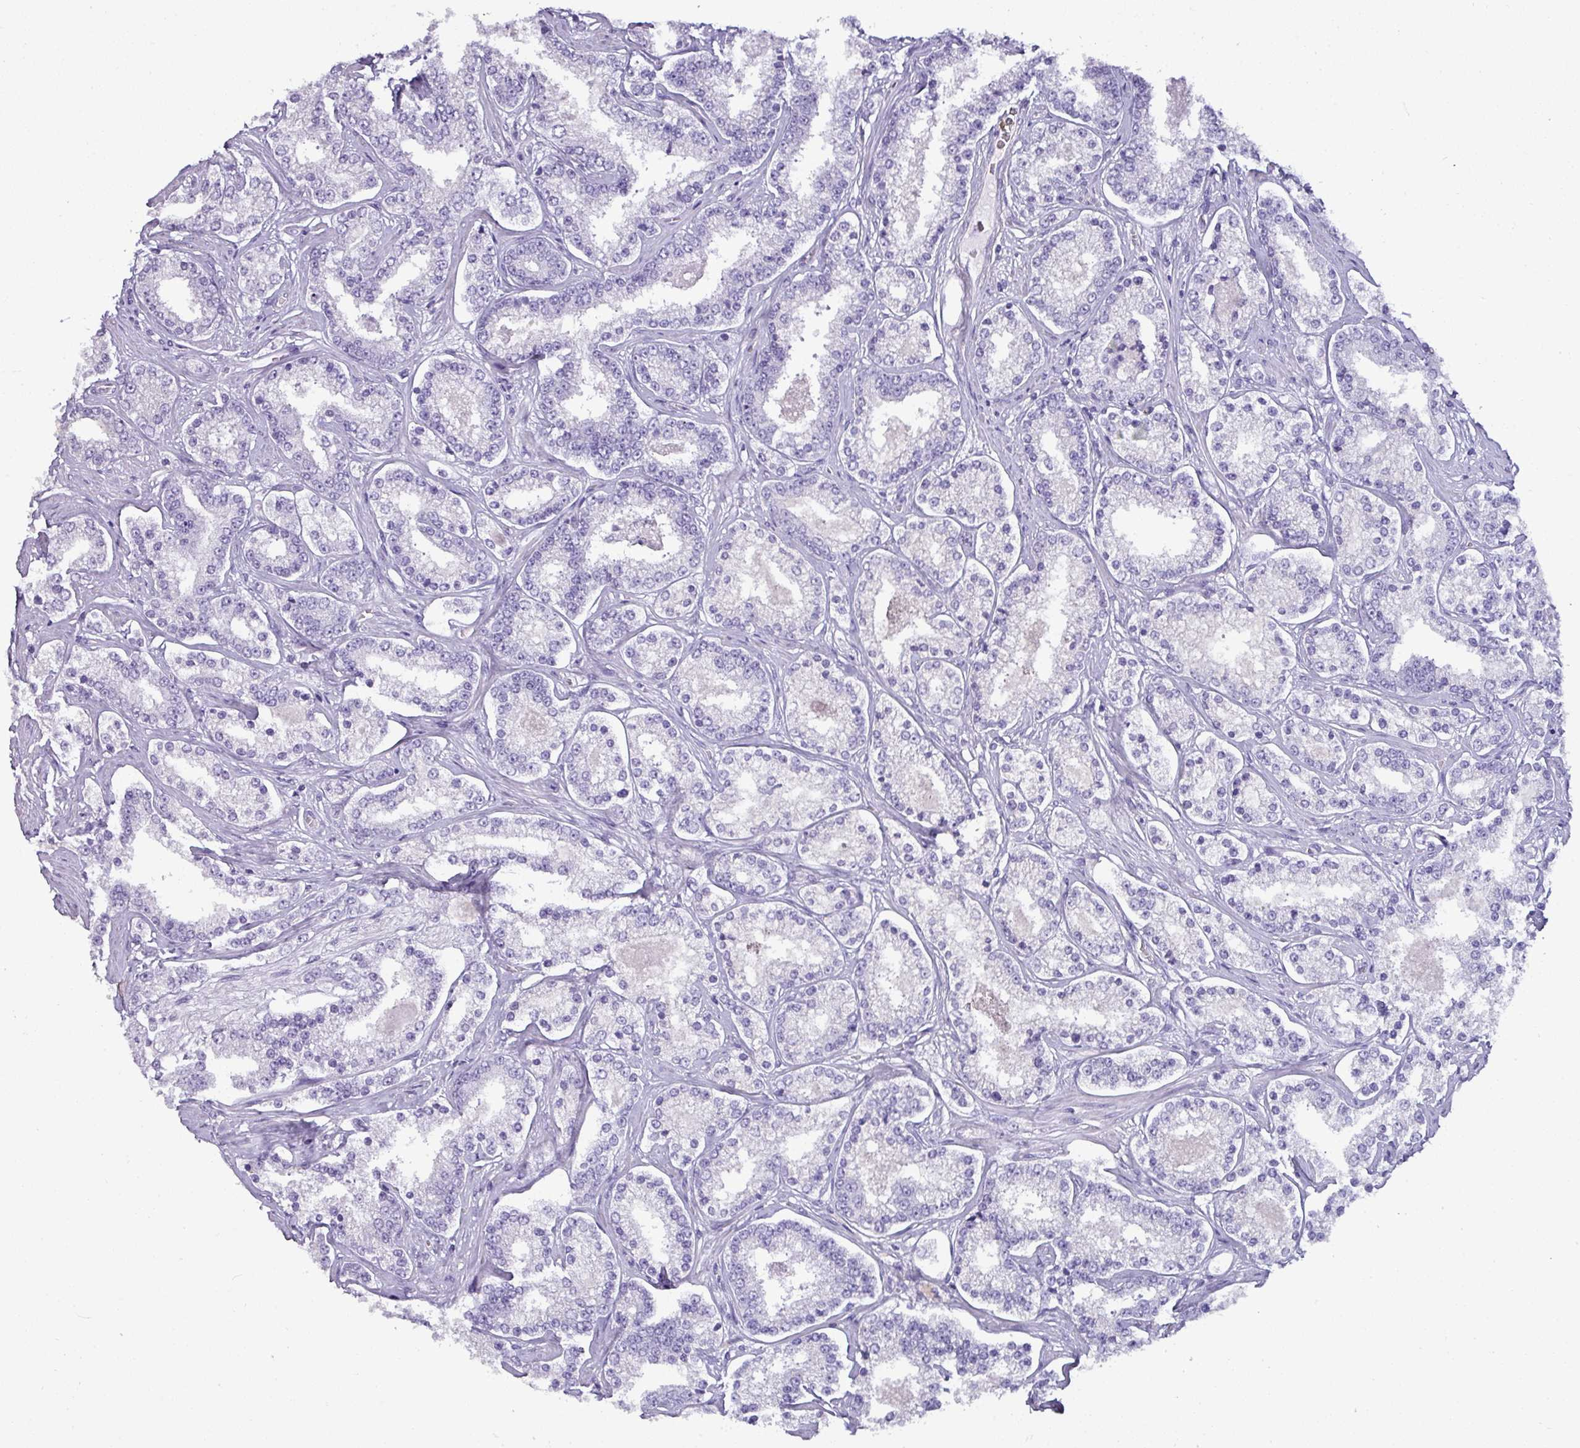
{"staining": {"intensity": "negative", "quantity": "none", "location": "none"}, "tissue": "prostate cancer", "cell_type": "Tumor cells", "image_type": "cancer", "snomed": [{"axis": "morphology", "description": "Normal tissue, NOS"}, {"axis": "morphology", "description": "Adenocarcinoma, High grade"}, {"axis": "topography", "description": "Prostate"}], "caption": "Photomicrograph shows no protein positivity in tumor cells of prostate adenocarcinoma (high-grade) tissue.", "gene": "NAPSA", "patient": {"sex": "male", "age": 83}}